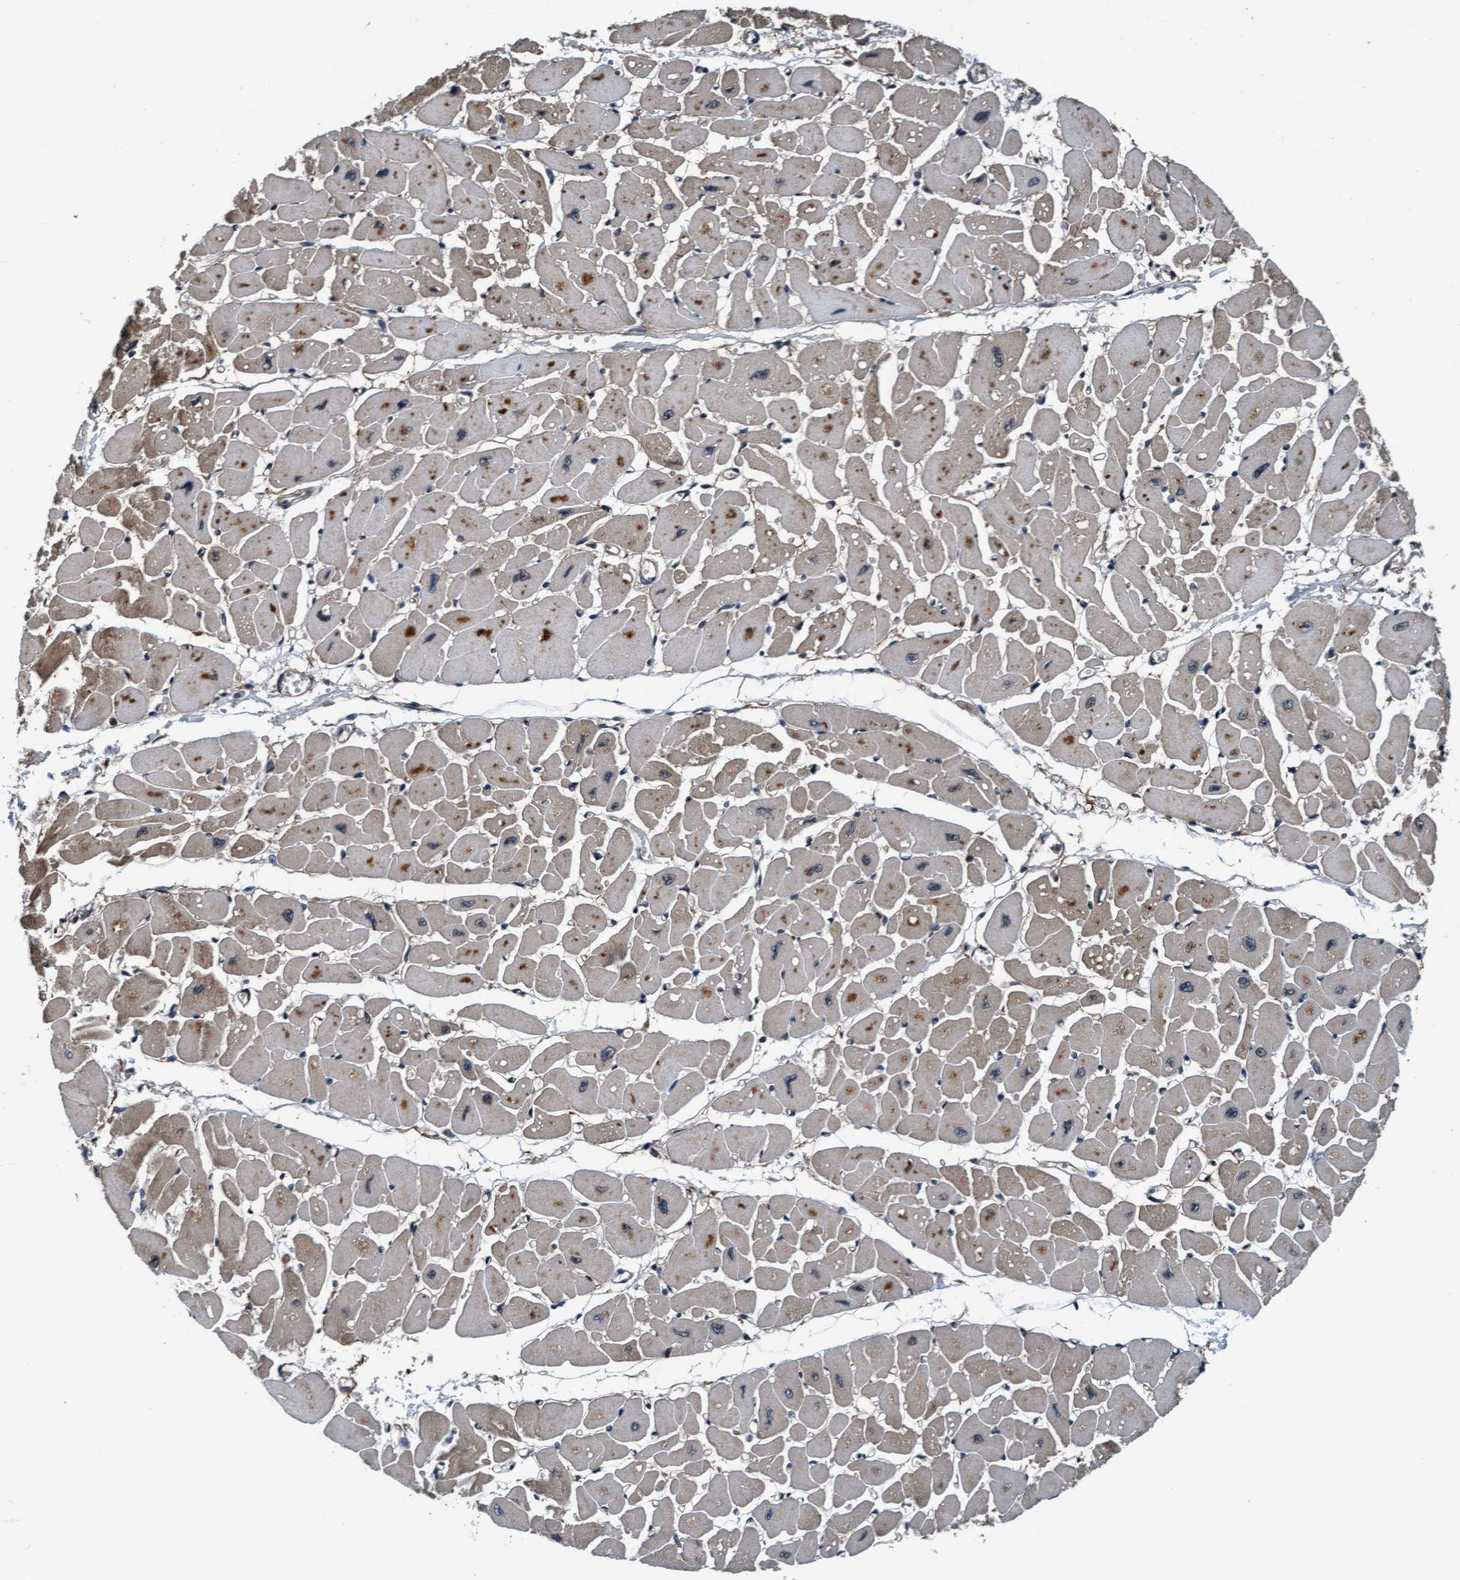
{"staining": {"intensity": "moderate", "quantity": ">75%", "location": "cytoplasmic/membranous"}, "tissue": "heart muscle", "cell_type": "Cardiomyocytes", "image_type": "normal", "snomed": [{"axis": "morphology", "description": "Normal tissue, NOS"}, {"axis": "topography", "description": "Heart"}], "caption": "DAB (3,3'-diaminobenzidine) immunohistochemical staining of benign heart muscle shows moderate cytoplasmic/membranous protein staining in about >75% of cardiomyocytes. The staining is performed using DAB brown chromogen to label protein expression. The nuclei are counter-stained blue using hematoxylin.", "gene": "WASF1", "patient": {"sex": "female", "age": 54}}